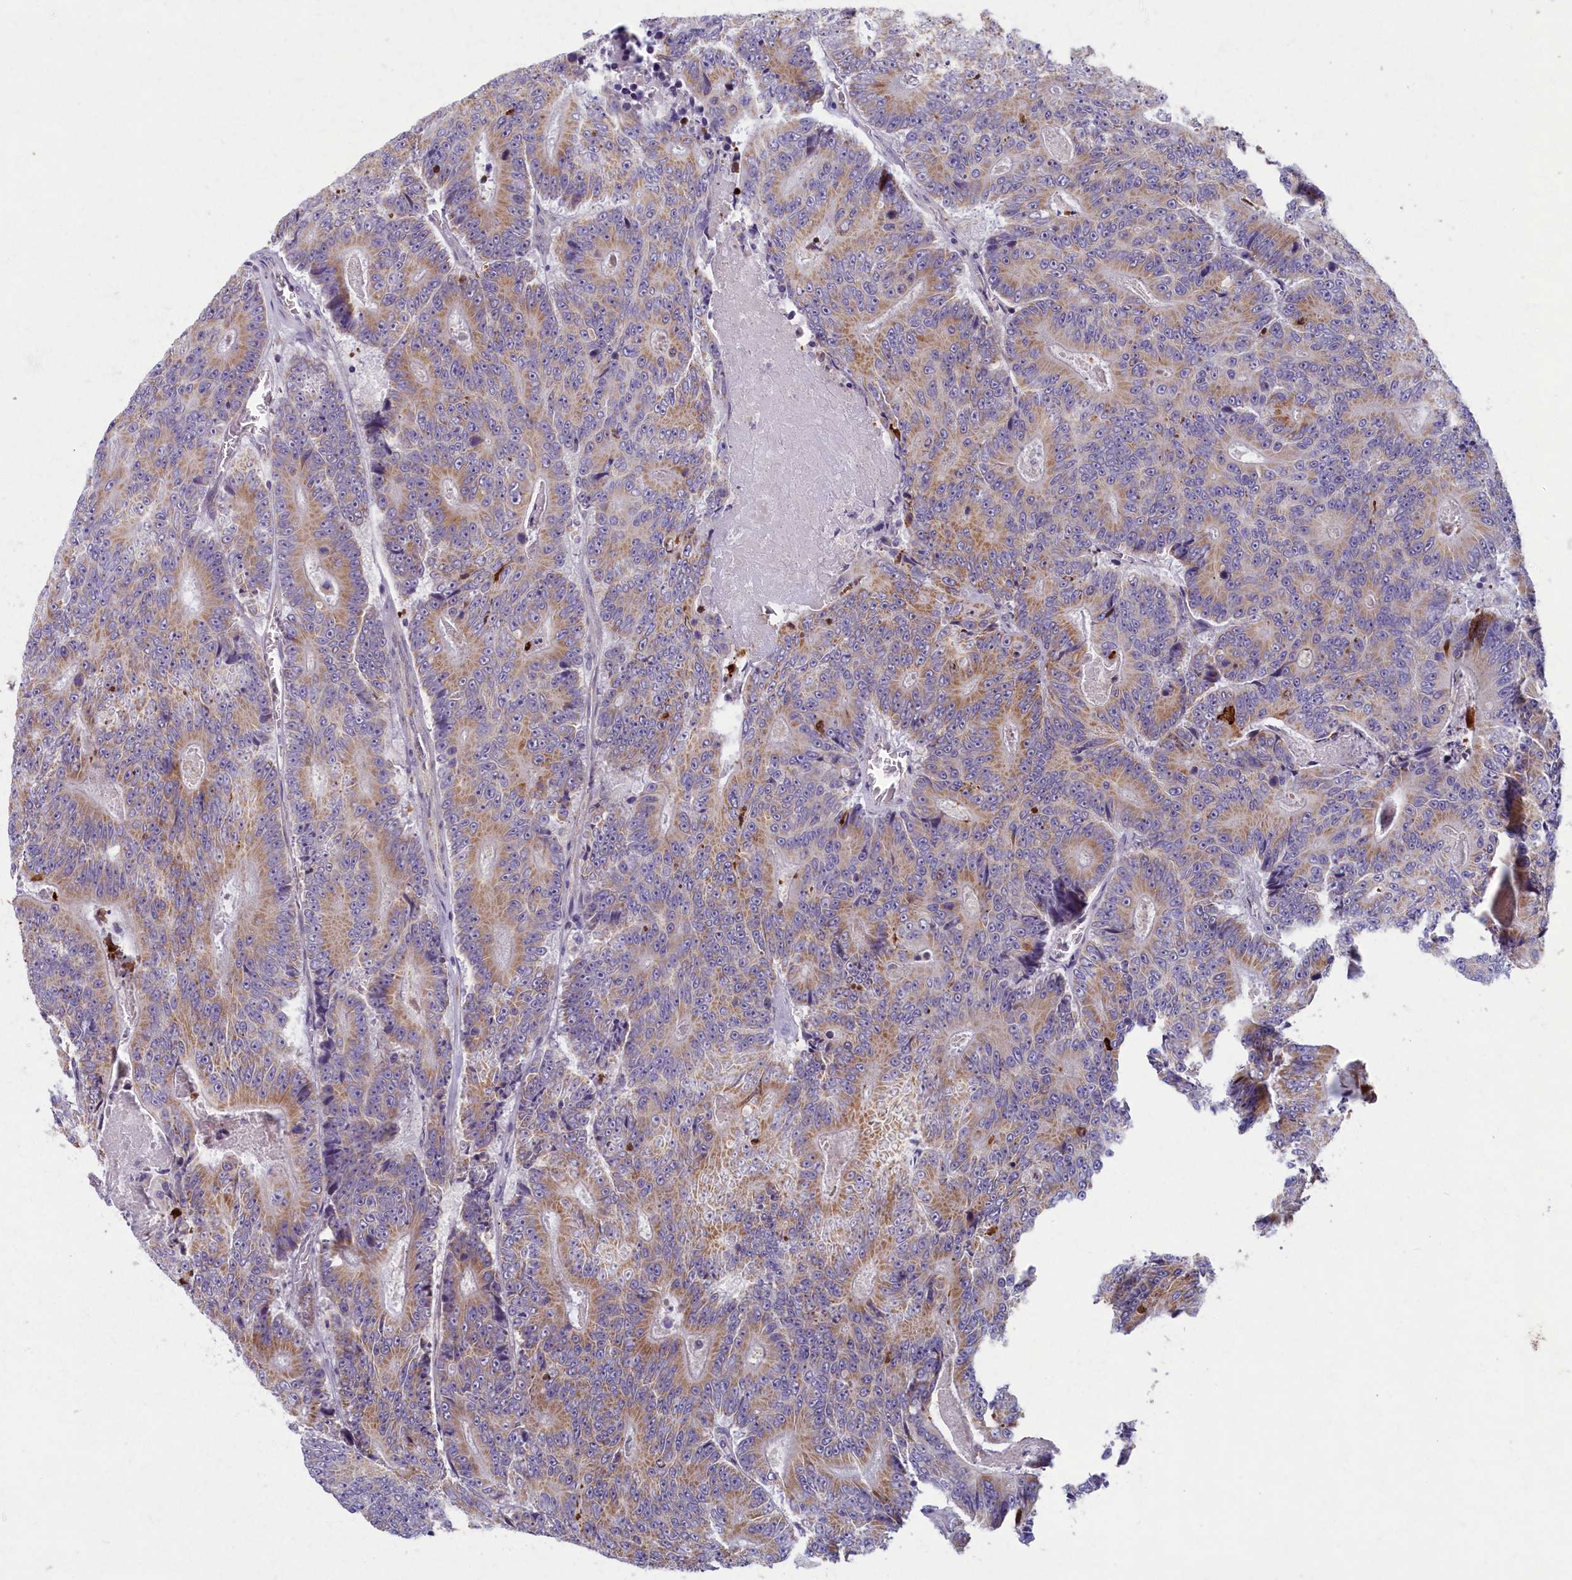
{"staining": {"intensity": "moderate", "quantity": ">75%", "location": "cytoplasmic/membranous"}, "tissue": "colorectal cancer", "cell_type": "Tumor cells", "image_type": "cancer", "snomed": [{"axis": "morphology", "description": "Adenocarcinoma, NOS"}, {"axis": "topography", "description": "Colon"}], "caption": "Protein expression analysis of colorectal adenocarcinoma shows moderate cytoplasmic/membranous positivity in about >75% of tumor cells.", "gene": "MRPS25", "patient": {"sex": "male", "age": 83}}